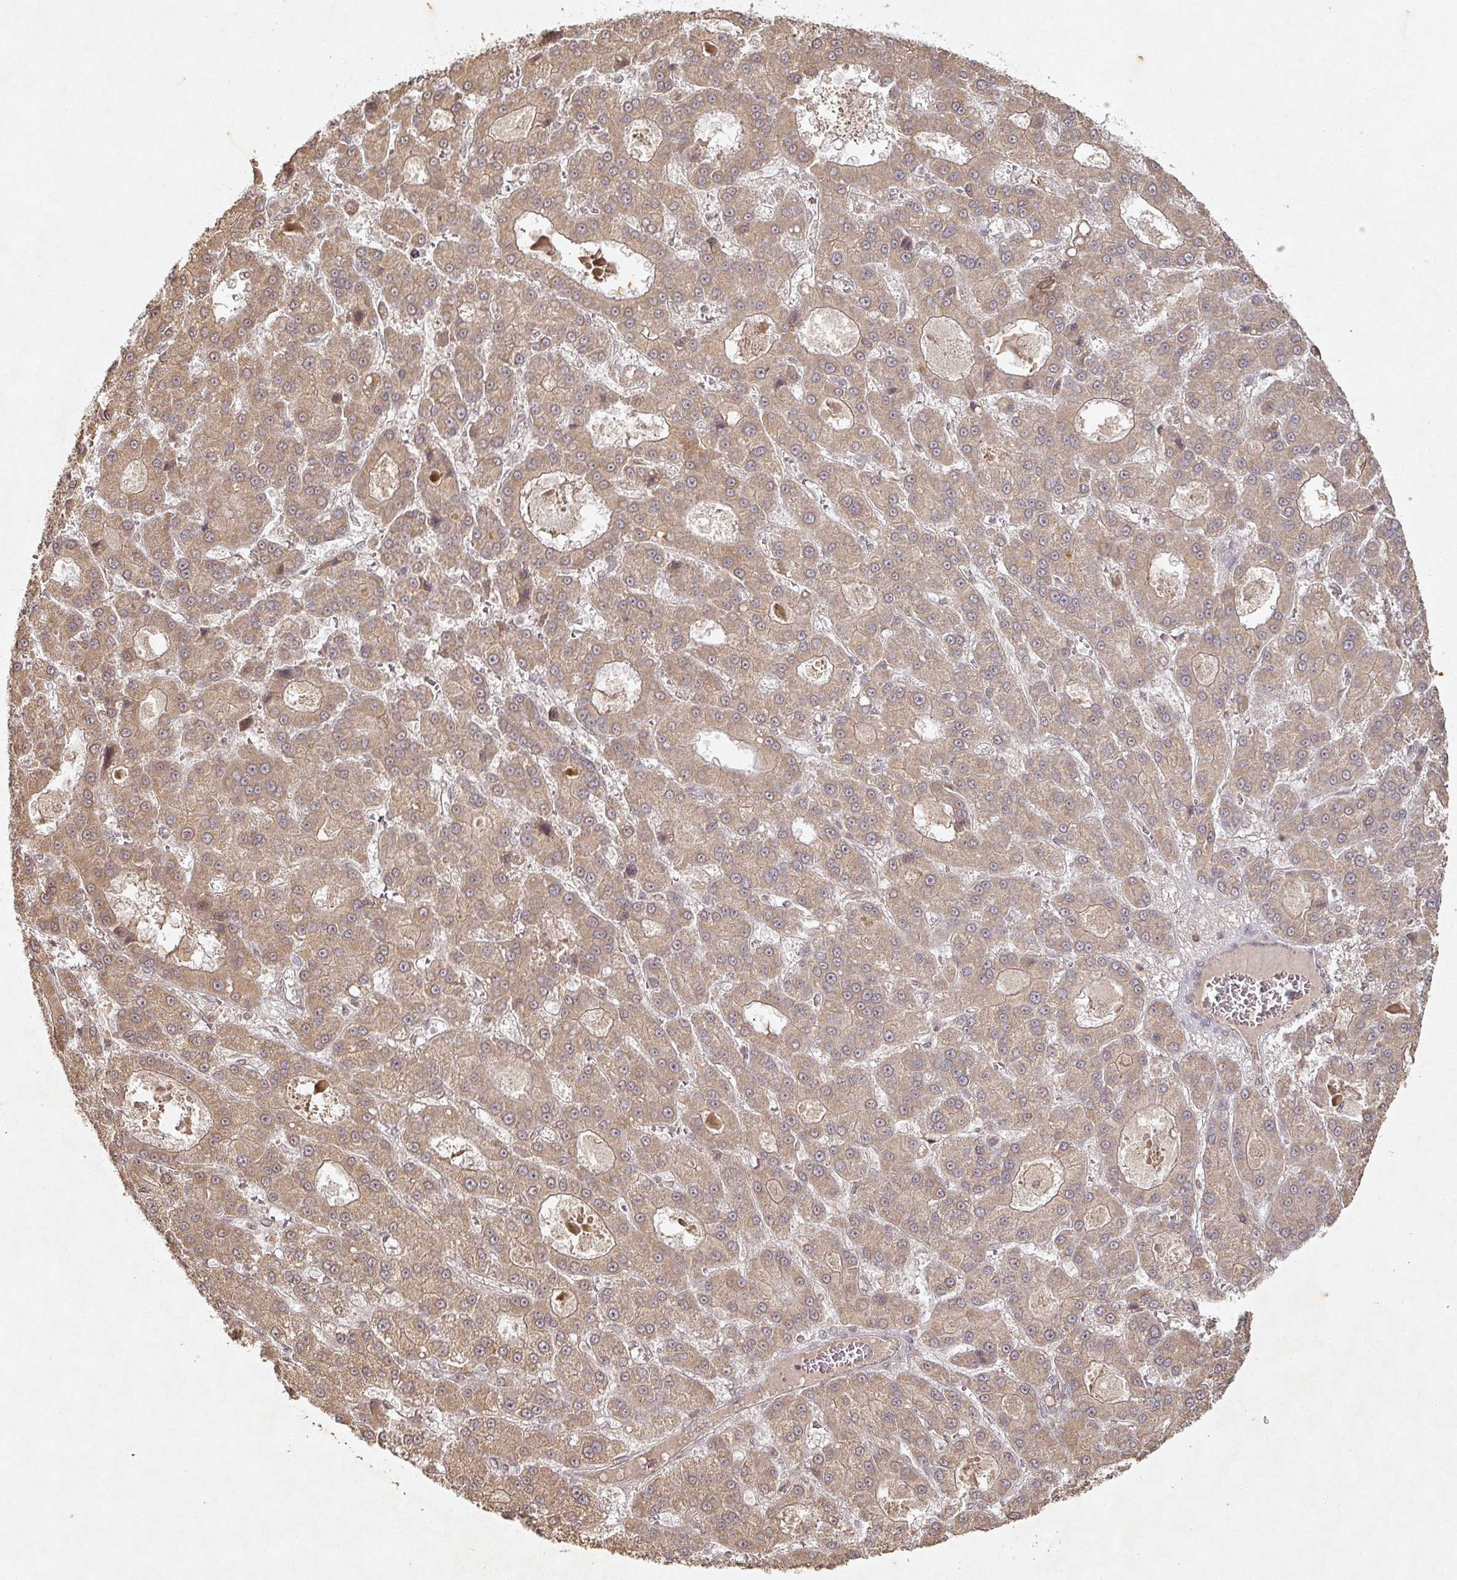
{"staining": {"intensity": "moderate", "quantity": ">75%", "location": "cytoplasmic/membranous"}, "tissue": "liver cancer", "cell_type": "Tumor cells", "image_type": "cancer", "snomed": [{"axis": "morphology", "description": "Carcinoma, Hepatocellular, NOS"}, {"axis": "topography", "description": "Liver"}], "caption": "High-power microscopy captured an IHC image of hepatocellular carcinoma (liver), revealing moderate cytoplasmic/membranous staining in approximately >75% of tumor cells.", "gene": "CAPN5", "patient": {"sex": "male", "age": 70}}